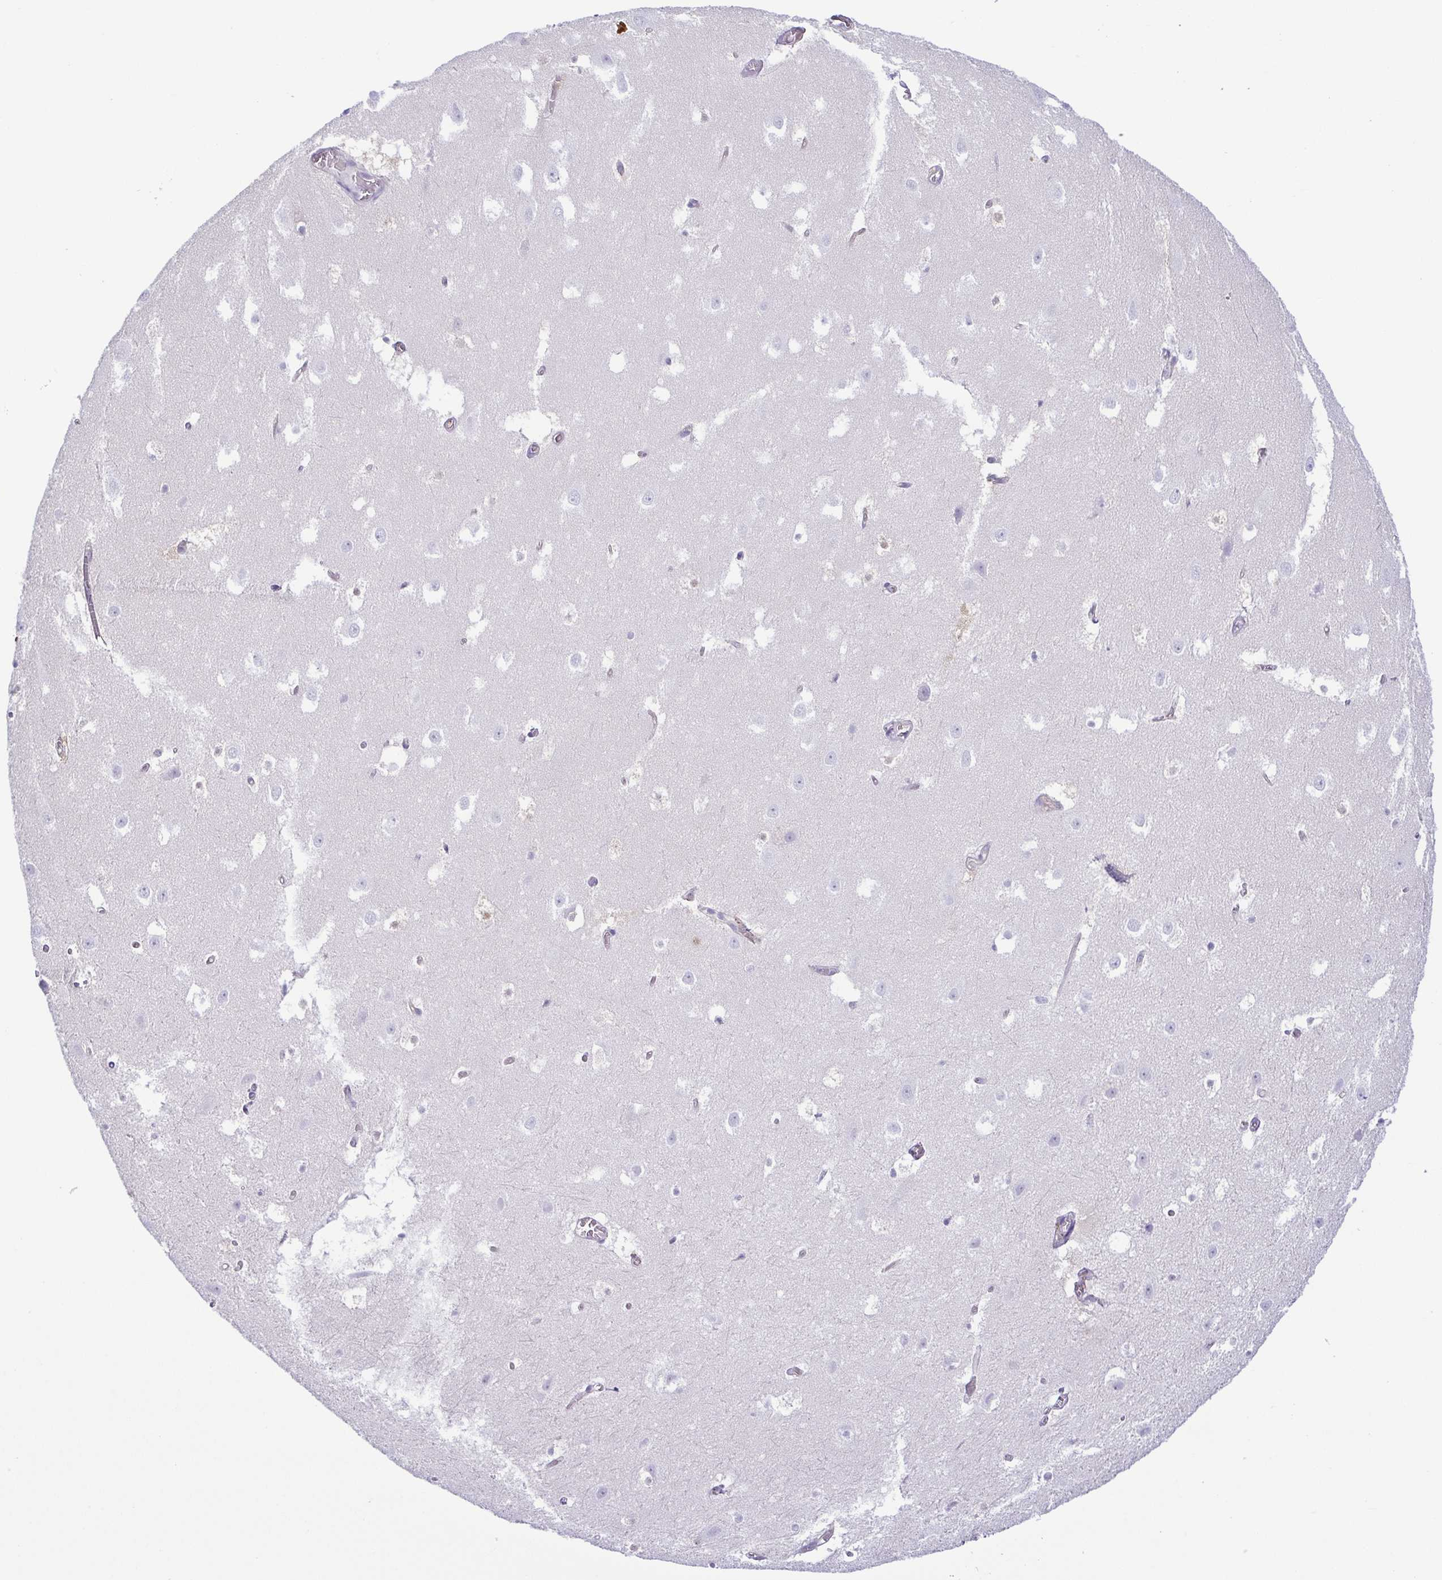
{"staining": {"intensity": "negative", "quantity": "none", "location": "none"}, "tissue": "hippocampus", "cell_type": "Glial cells", "image_type": "normal", "snomed": [{"axis": "morphology", "description": "Normal tissue, NOS"}, {"axis": "topography", "description": "Hippocampus"}], "caption": "Protein analysis of unremarkable hippocampus demonstrates no significant expression in glial cells.", "gene": "EPB42", "patient": {"sex": "female", "age": 52}}